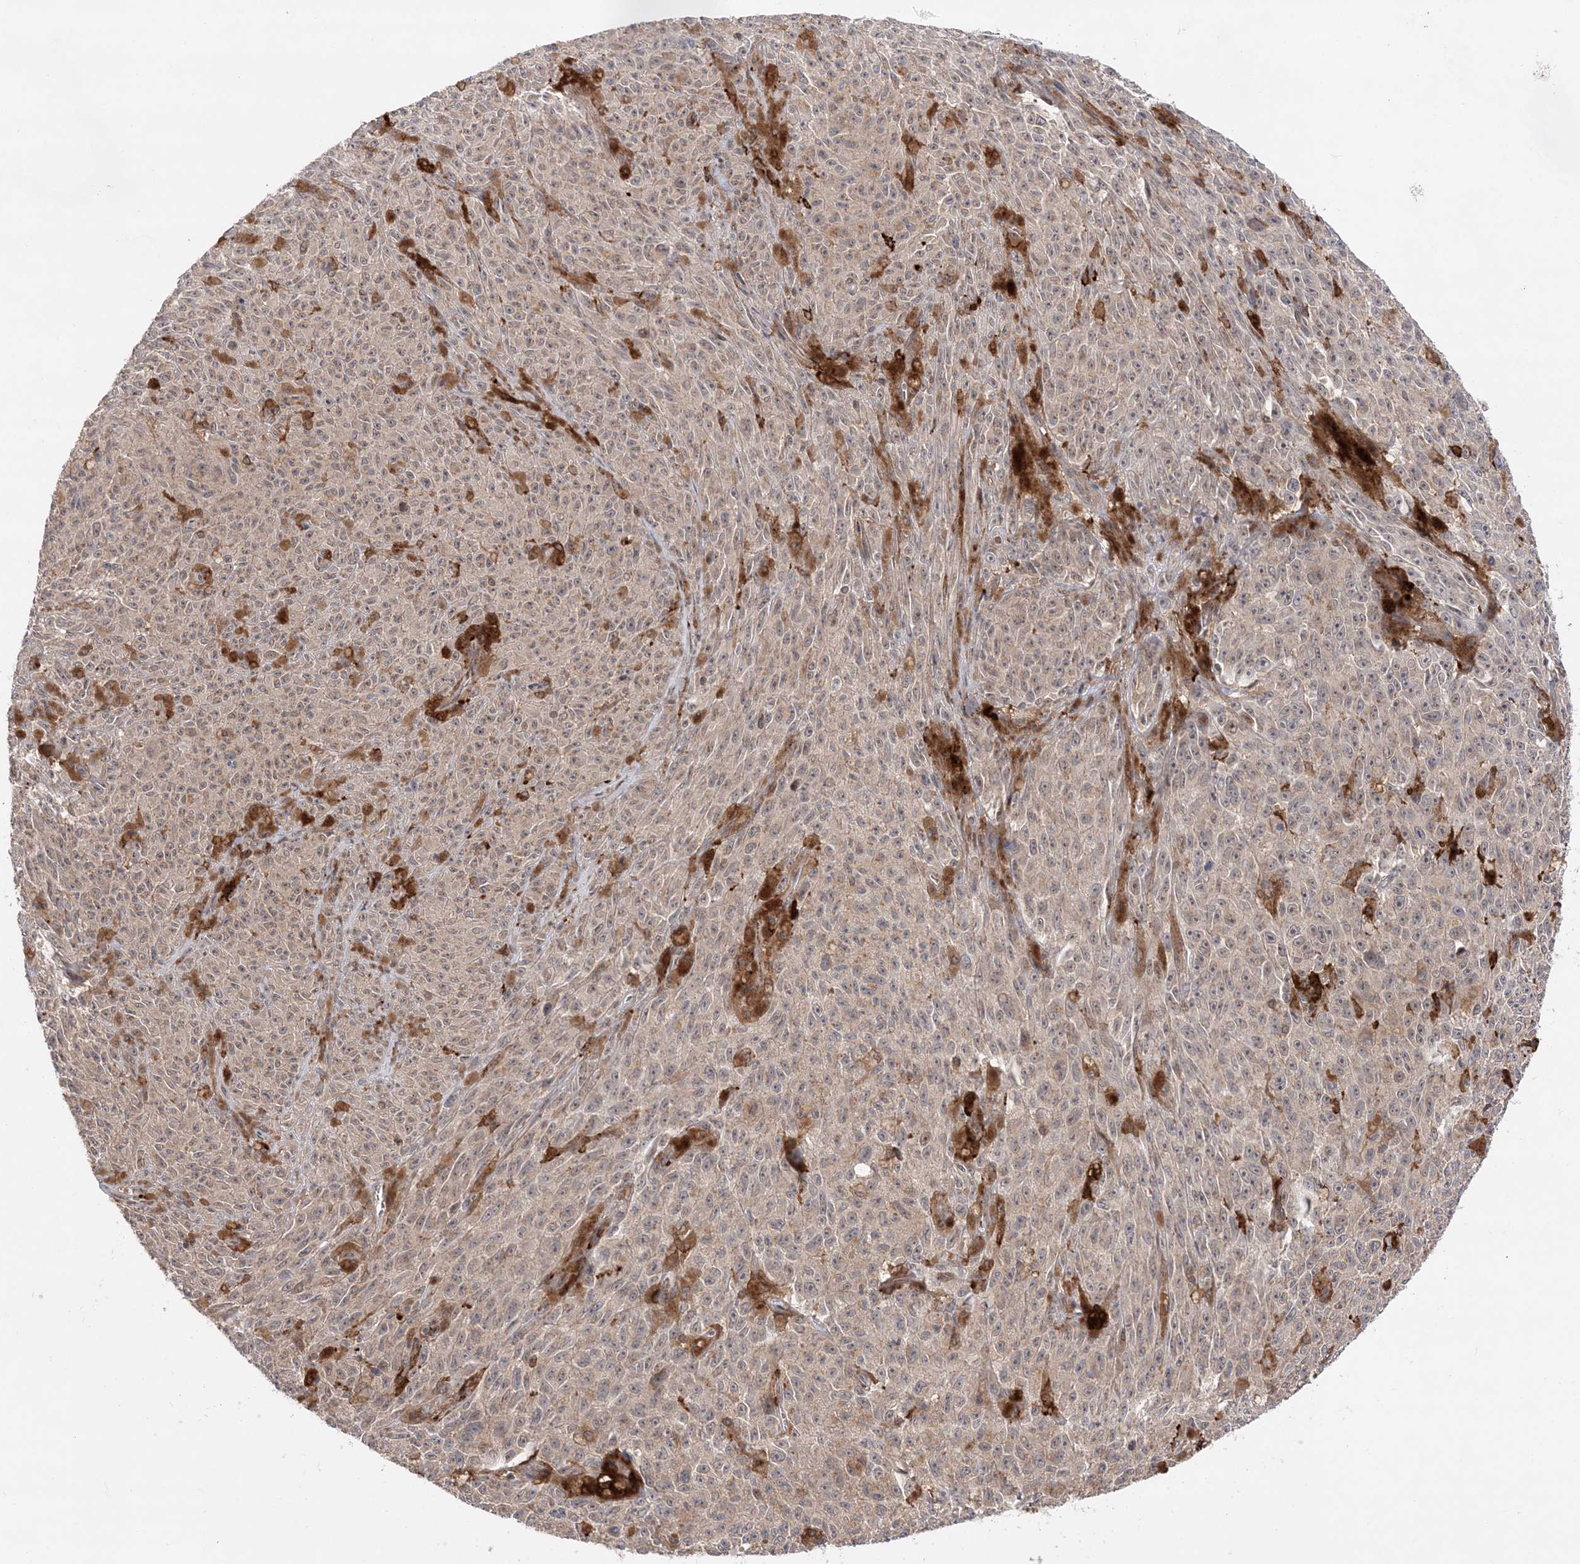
{"staining": {"intensity": "negative", "quantity": "none", "location": "none"}, "tissue": "melanoma", "cell_type": "Tumor cells", "image_type": "cancer", "snomed": [{"axis": "morphology", "description": "Malignant melanoma, NOS"}, {"axis": "topography", "description": "Skin"}], "caption": "Protein analysis of melanoma reveals no significant expression in tumor cells.", "gene": "ANAPC15", "patient": {"sex": "female", "age": 82}}